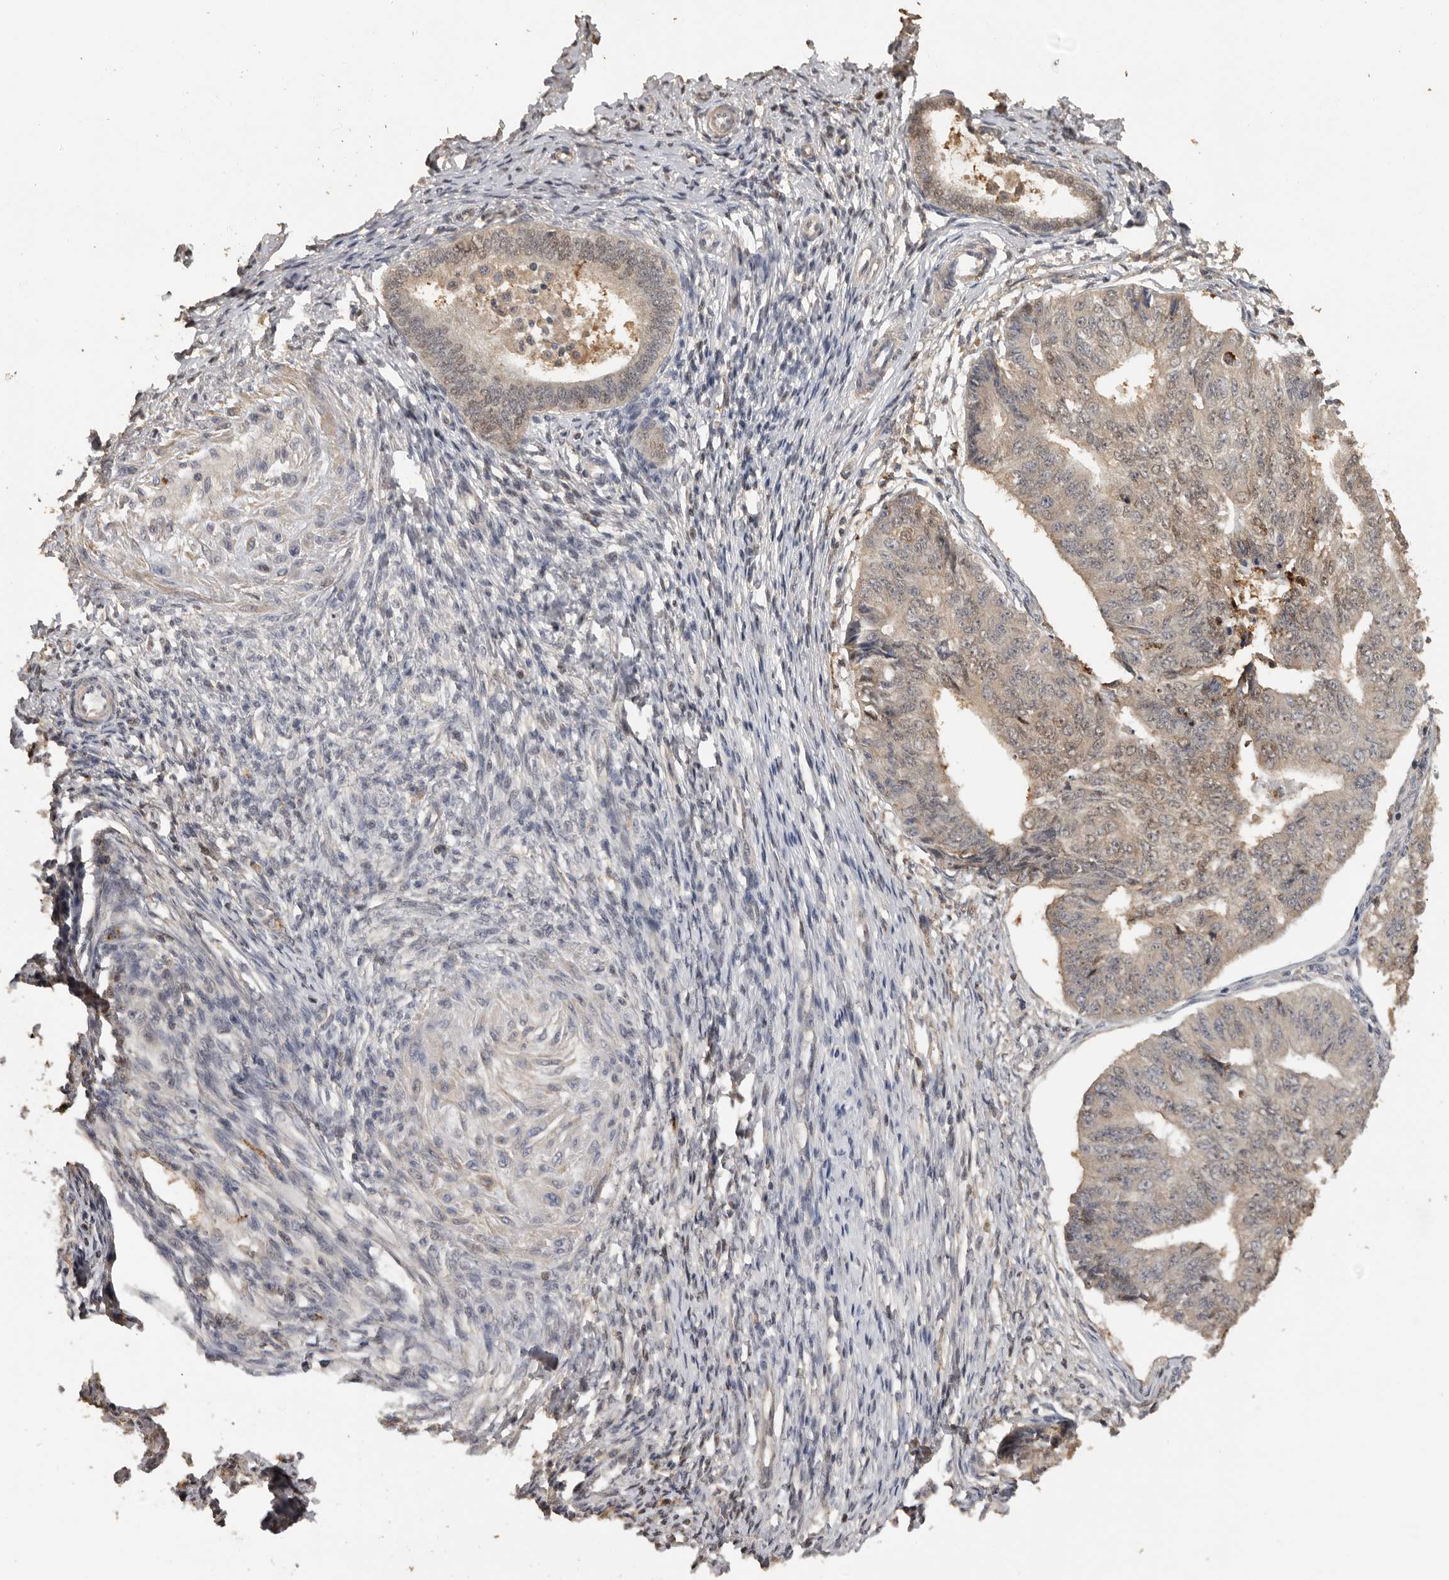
{"staining": {"intensity": "weak", "quantity": ">75%", "location": "cytoplasmic/membranous"}, "tissue": "endometrial cancer", "cell_type": "Tumor cells", "image_type": "cancer", "snomed": [{"axis": "morphology", "description": "Adenocarcinoma, NOS"}, {"axis": "topography", "description": "Endometrium"}], "caption": "Tumor cells demonstrate low levels of weak cytoplasmic/membranous staining in about >75% of cells in adenocarcinoma (endometrial). The protein of interest is shown in brown color, while the nuclei are stained blue.", "gene": "KIF2B", "patient": {"sex": "female", "age": 32}}